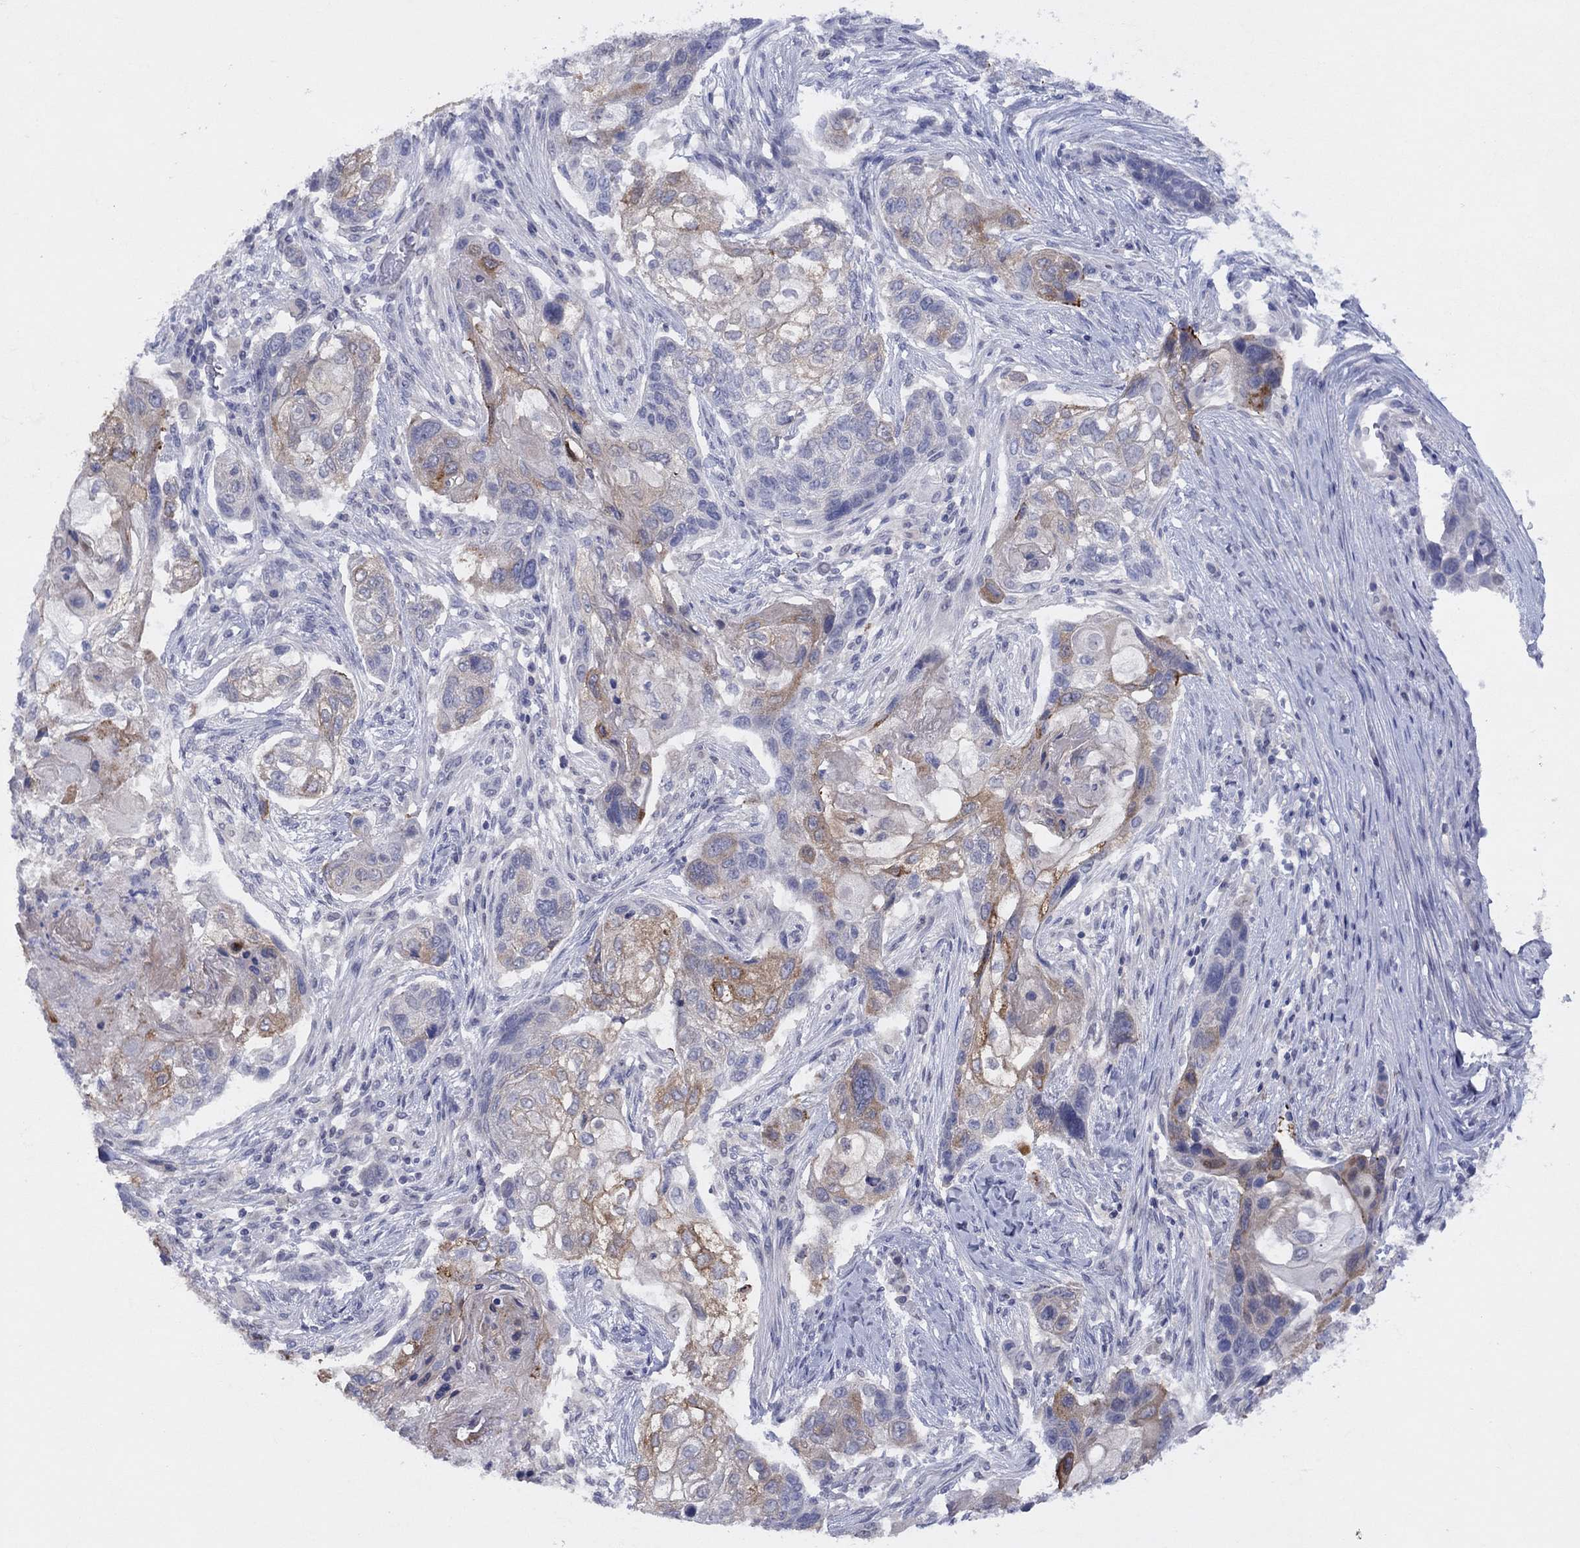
{"staining": {"intensity": "moderate", "quantity": "<25%", "location": "cytoplasmic/membranous"}, "tissue": "lung cancer", "cell_type": "Tumor cells", "image_type": "cancer", "snomed": [{"axis": "morphology", "description": "Normal tissue, NOS"}, {"axis": "morphology", "description": "Squamous cell carcinoma, NOS"}, {"axis": "topography", "description": "Bronchus"}, {"axis": "topography", "description": "Lung"}], "caption": "Immunohistochemical staining of human squamous cell carcinoma (lung) exhibits low levels of moderate cytoplasmic/membranous positivity in about <25% of tumor cells.", "gene": "CYP2B6", "patient": {"sex": "male", "age": 69}}